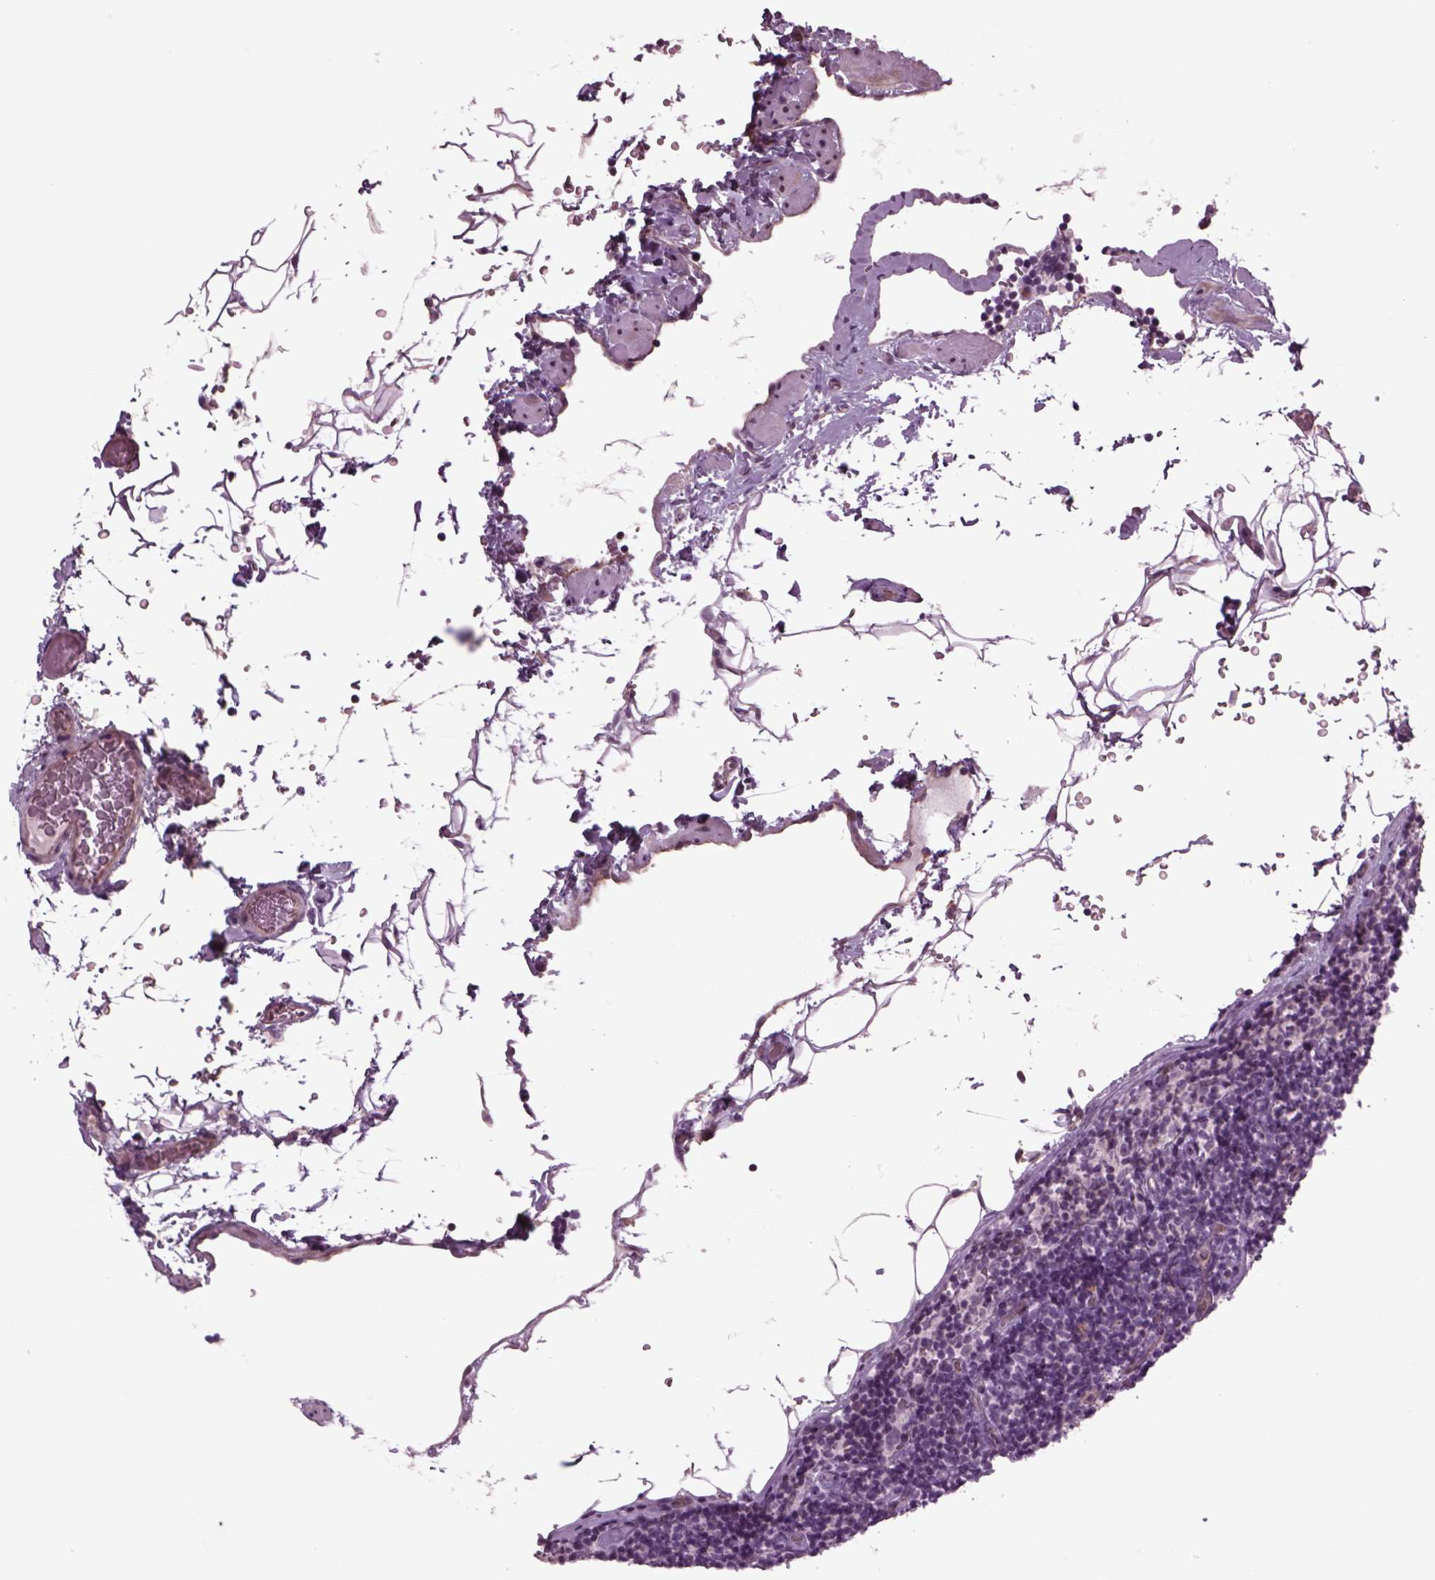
{"staining": {"intensity": "negative", "quantity": "none", "location": "none"}, "tissue": "lymphoma", "cell_type": "Tumor cells", "image_type": "cancer", "snomed": [{"axis": "morphology", "description": "Malignant lymphoma, non-Hodgkin's type, Low grade"}, {"axis": "topography", "description": "Lymph node"}], "caption": "IHC of lymphoma exhibits no expression in tumor cells. (Stains: DAB (3,3'-diaminobenzidine) IHC with hematoxylin counter stain, Microscopy: brightfield microscopy at high magnification).", "gene": "ODF3", "patient": {"sex": "male", "age": 81}}